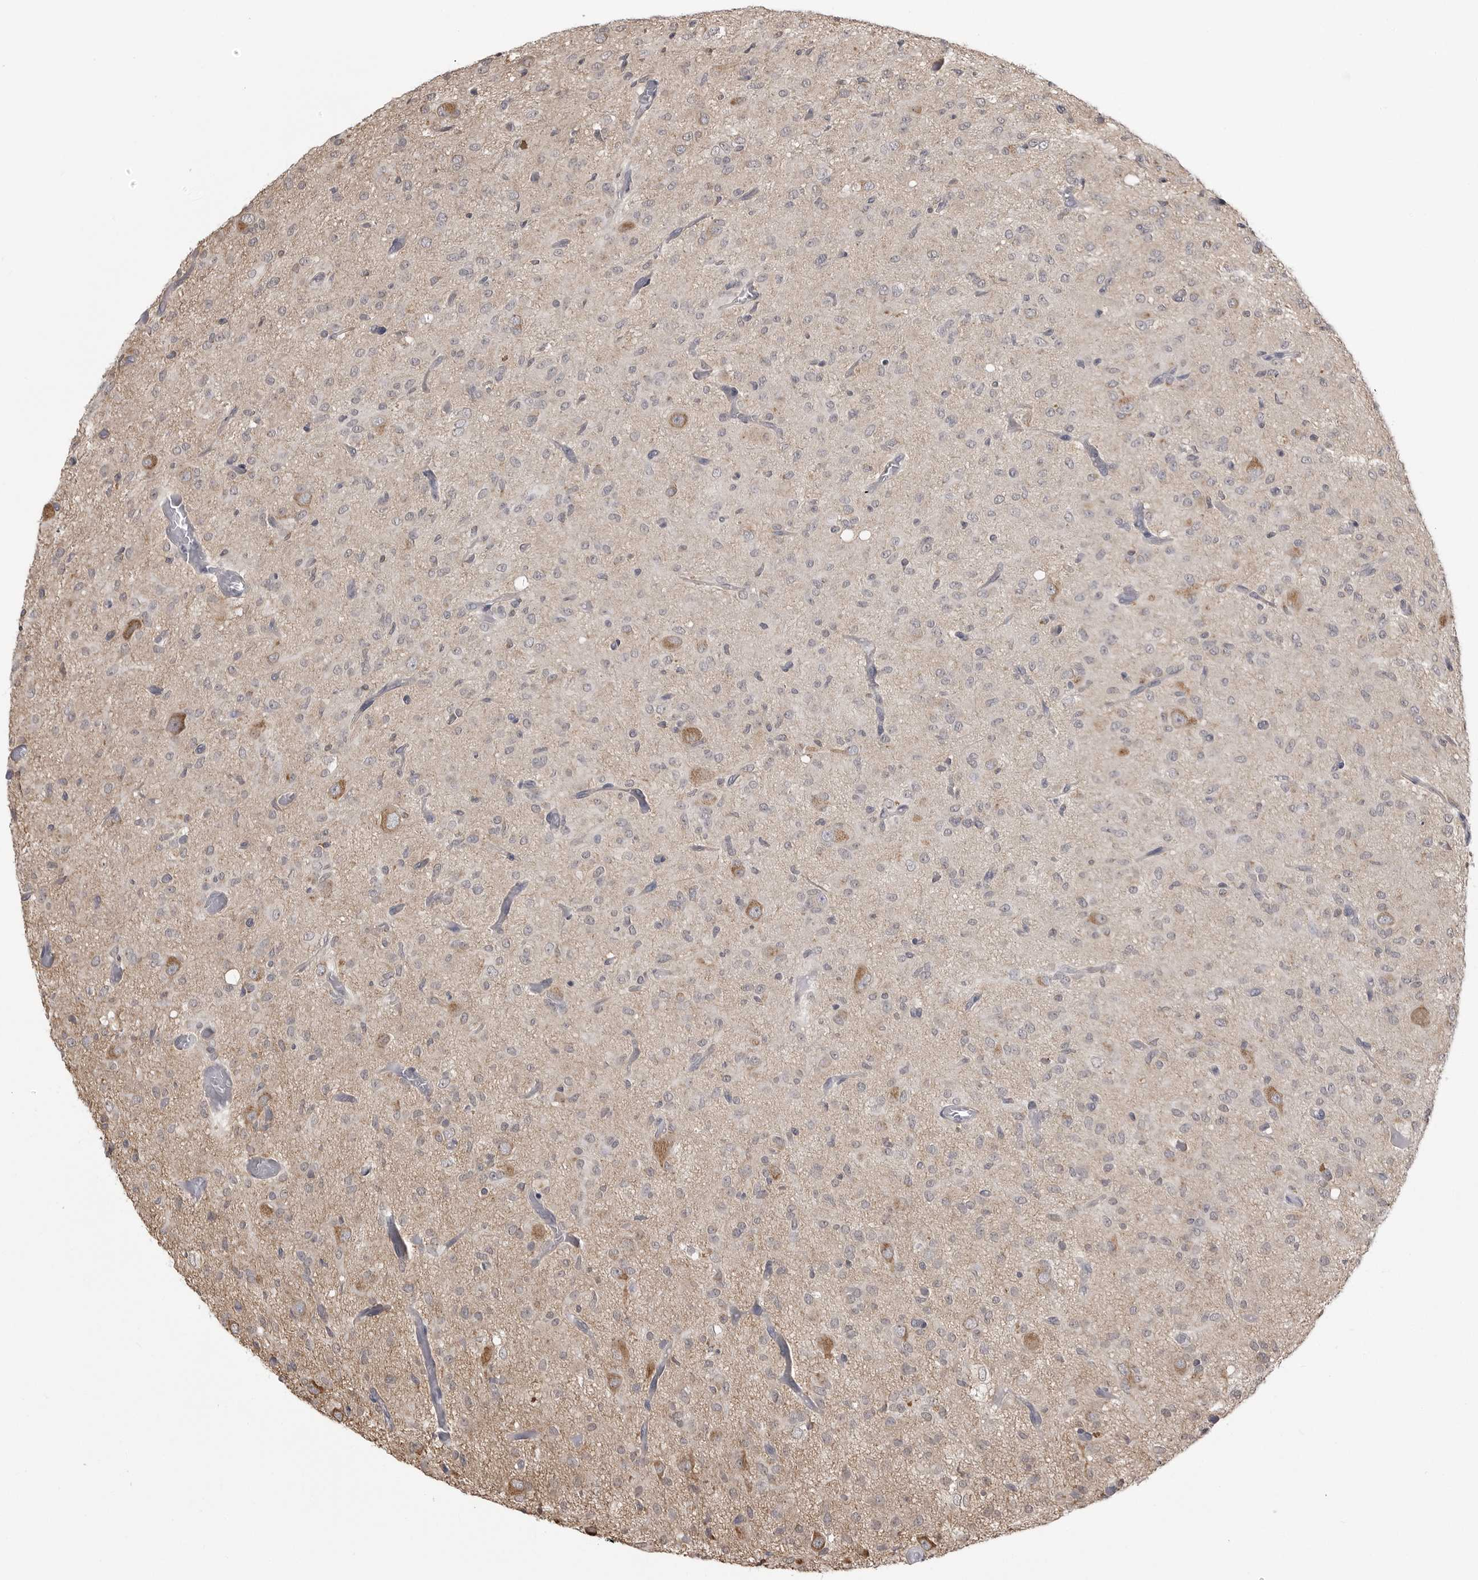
{"staining": {"intensity": "negative", "quantity": "none", "location": "none"}, "tissue": "glioma", "cell_type": "Tumor cells", "image_type": "cancer", "snomed": [{"axis": "morphology", "description": "Glioma, malignant, High grade"}, {"axis": "topography", "description": "Brain"}], "caption": "Tumor cells are negative for brown protein staining in malignant glioma (high-grade).", "gene": "FH", "patient": {"sex": "female", "age": 59}}